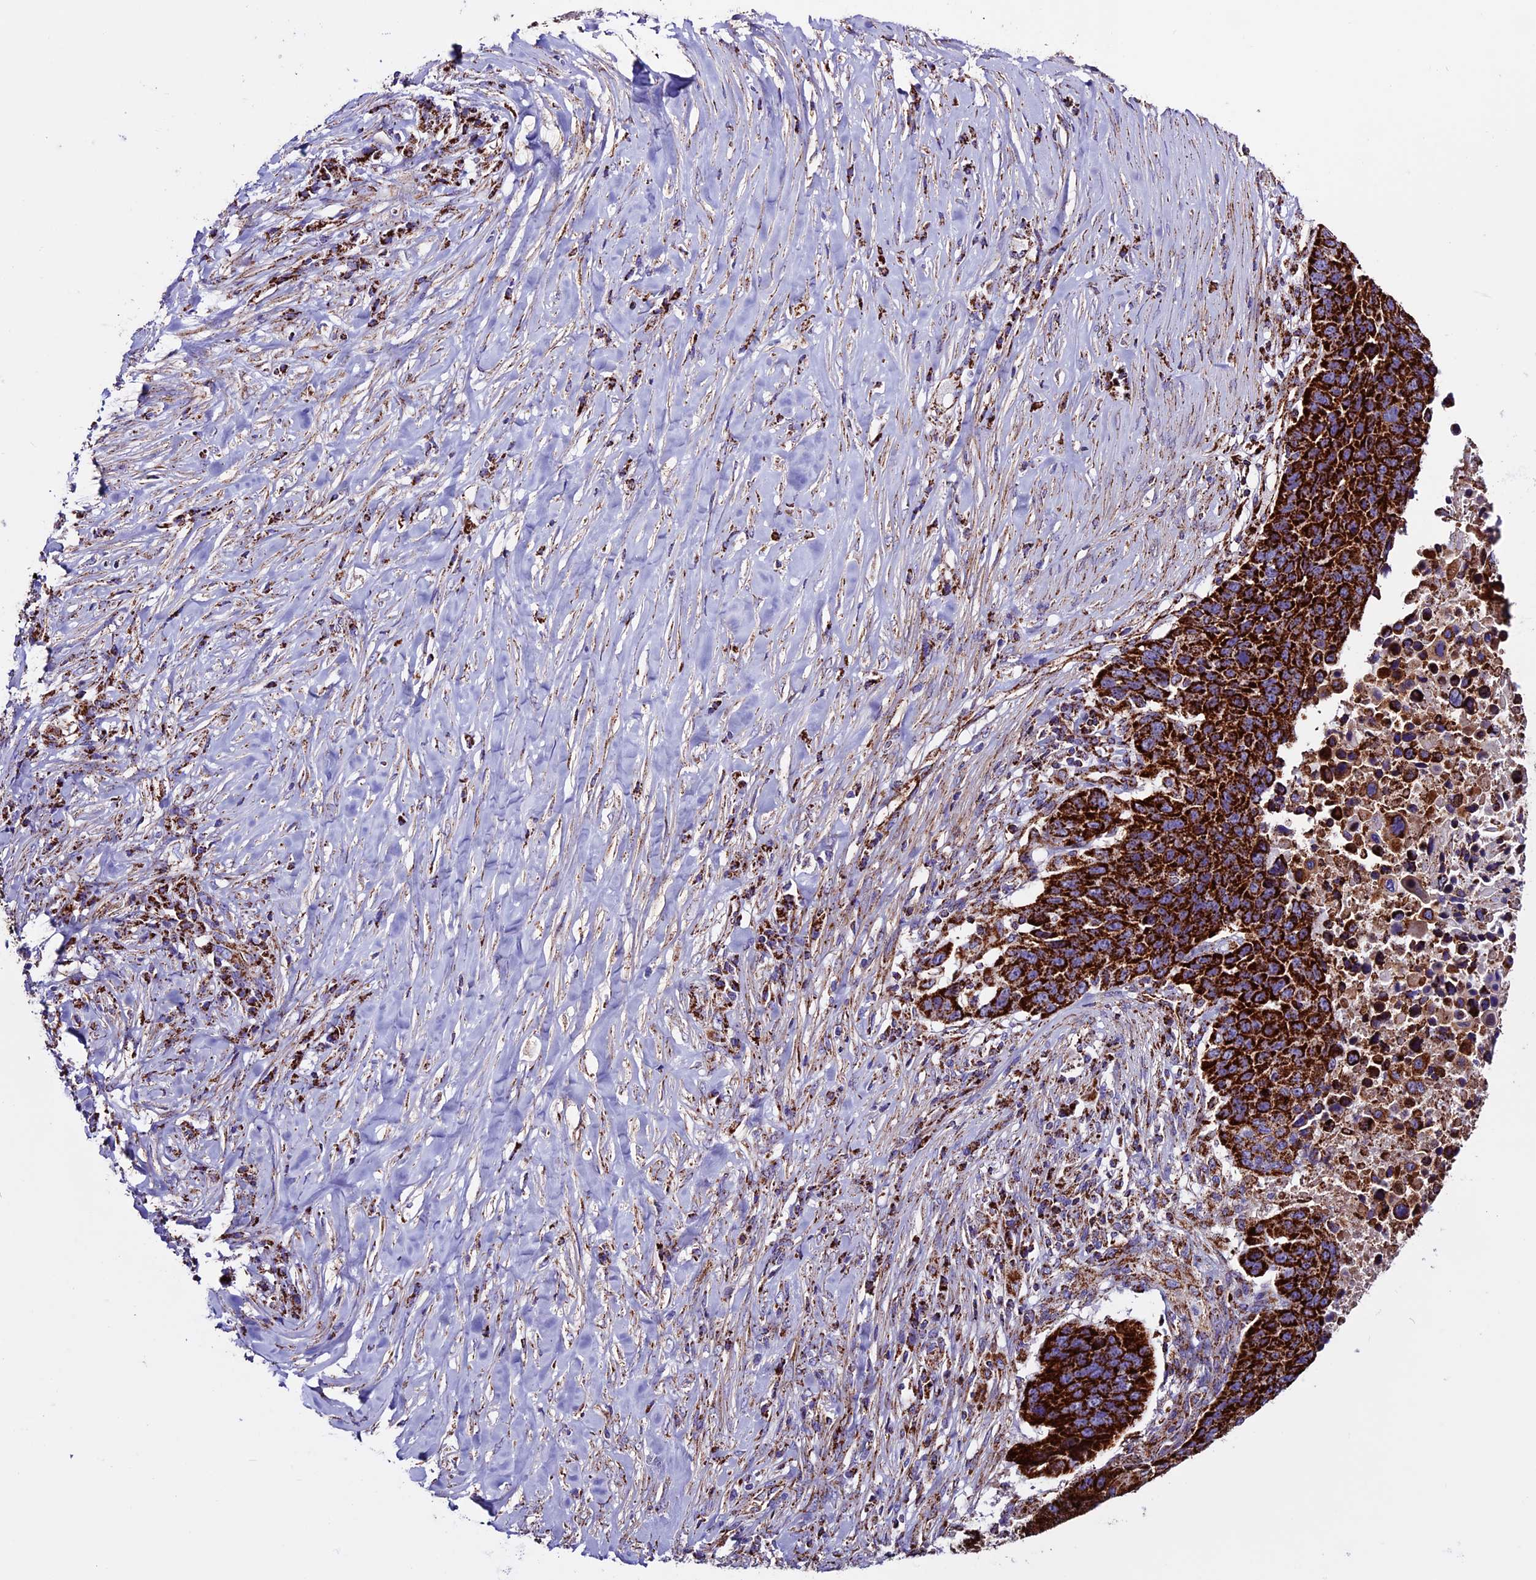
{"staining": {"intensity": "strong", "quantity": ">75%", "location": "cytoplasmic/membranous"}, "tissue": "lung cancer", "cell_type": "Tumor cells", "image_type": "cancer", "snomed": [{"axis": "morphology", "description": "Normal tissue, NOS"}, {"axis": "morphology", "description": "Squamous cell carcinoma, NOS"}, {"axis": "topography", "description": "Lymph node"}, {"axis": "topography", "description": "Lung"}], "caption": "An image of human lung cancer stained for a protein exhibits strong cytoplasmic/membranous brown staining in tumor cells.", "gene": "CX3CL1", "patient": {"sex": "male", "age": 66}}